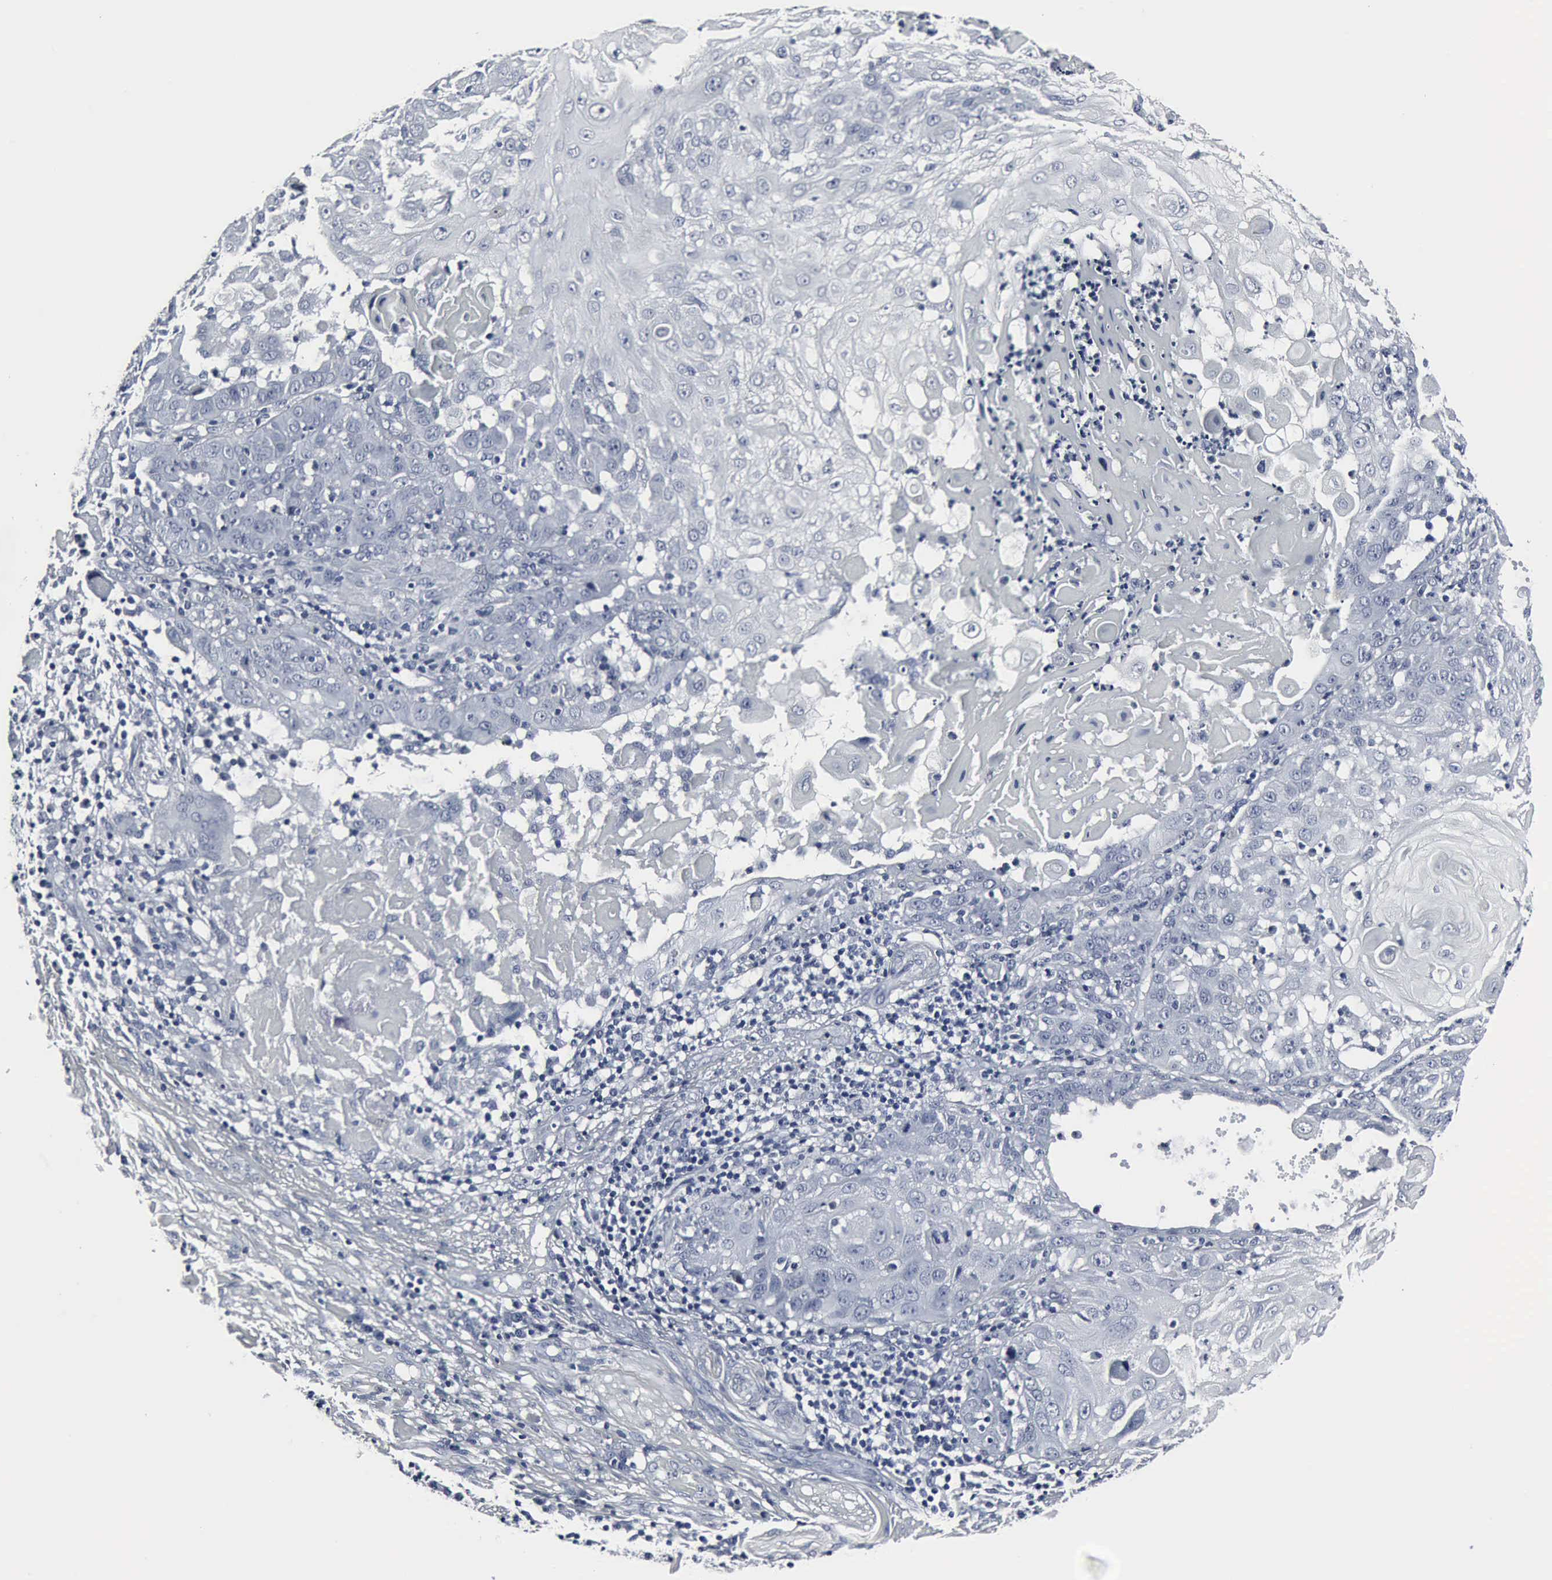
{"staining": {"intensity": "negative", "quantity": "none", "location": "none"}, "tissue": "skin cancer", "cell_type": "Tumor cells", "image_type": "cancer", "snomed": [{"axis": "morphology", "description": "Squamous cell carcinoma, NOS"}, {"axis": "topography", "description": "Skin"}], "caption": "The immunohistochemistry (IHC) image has no significant expression in tumor cells of skin cancer (squamous cell carcinoma) tissue. (Immunohistochemistry, brightfield microscopy, high magnification).", "gene": "SNAP25", "patient": {"sex": "female", "age": 89}}